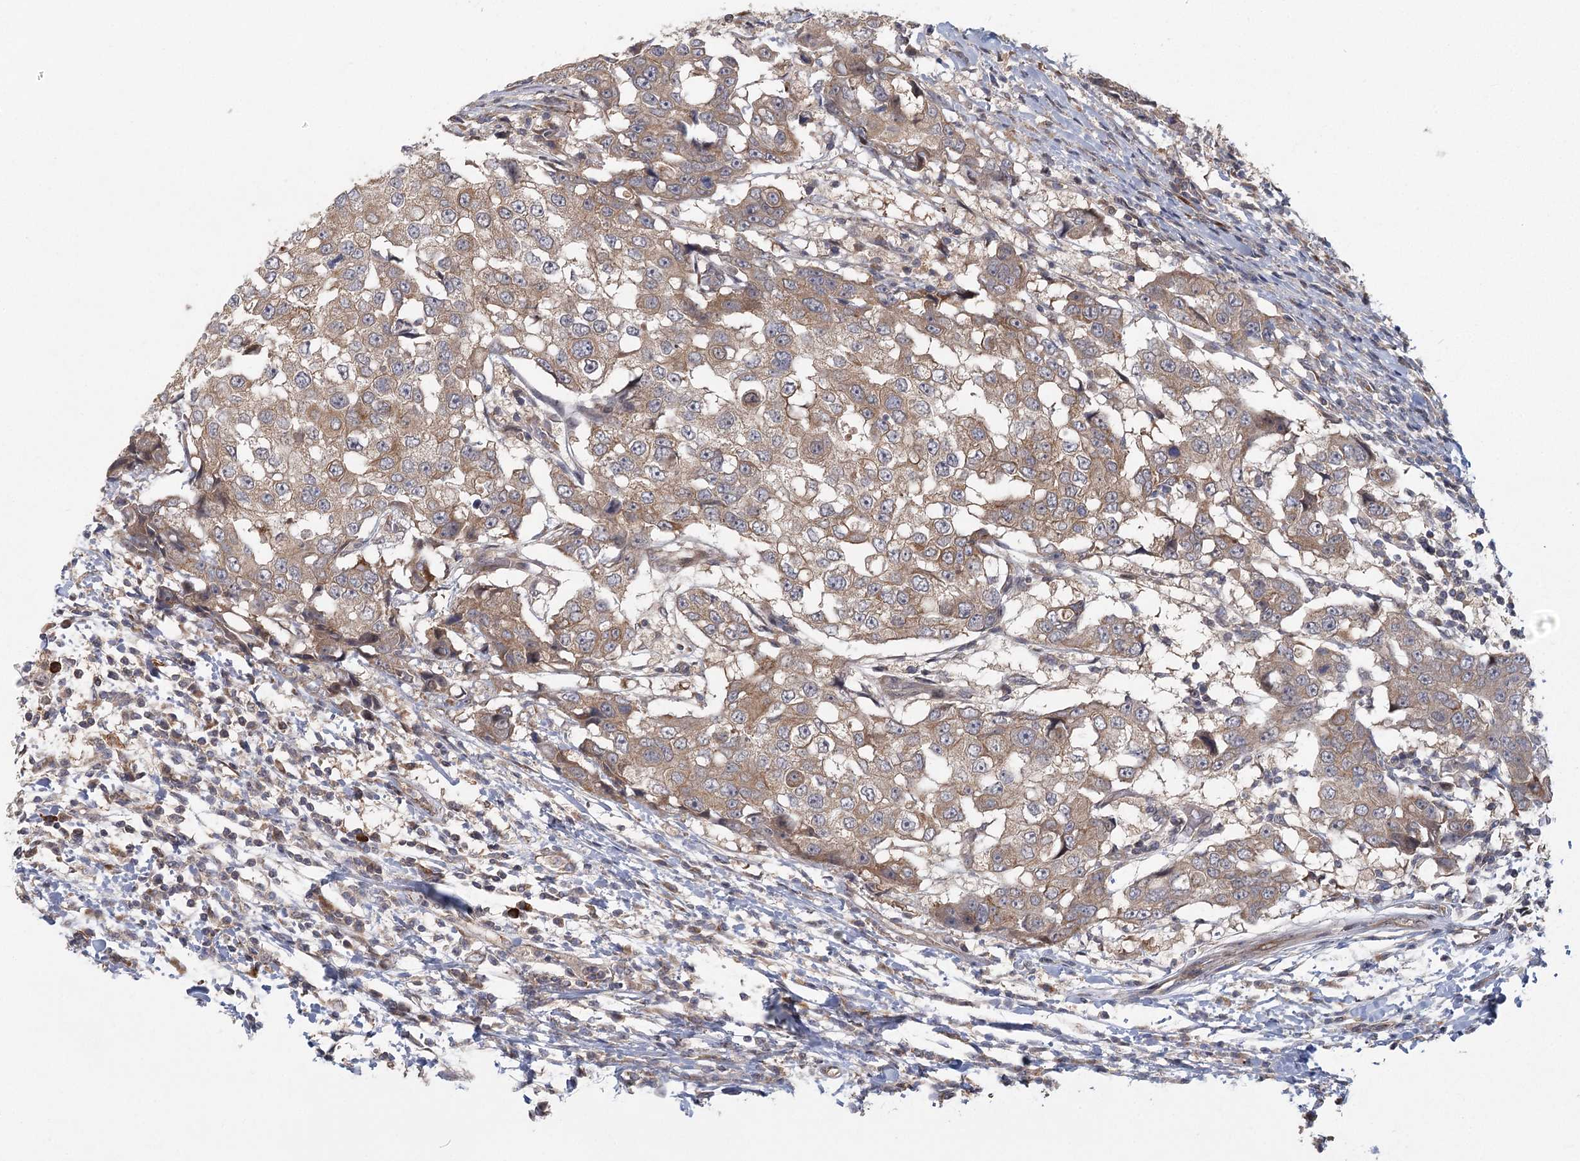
{"staining": {"intensity": "moderate", "quantity": ">75%", "location": "cytoplasmic/membranous"}, "tissue": "breast cancer", "cell_type": "Tumor cells", "image_type": "cancer", "snomed": [{"axis": "morphology", "description": "Duct carcinoma"}, {"axis": "topography", "description": "Breast"}], "caption": "DAB immunohistochemical staining of breast cancer demonstrates moderate cytoplasmic/membranous protein staining in approximately >75% of tumor cells. (DAB IHC with brightfield microscopy, high magnification).", "gene": "LRRC14B", "patient": {"sex": "female", "age": 27}}